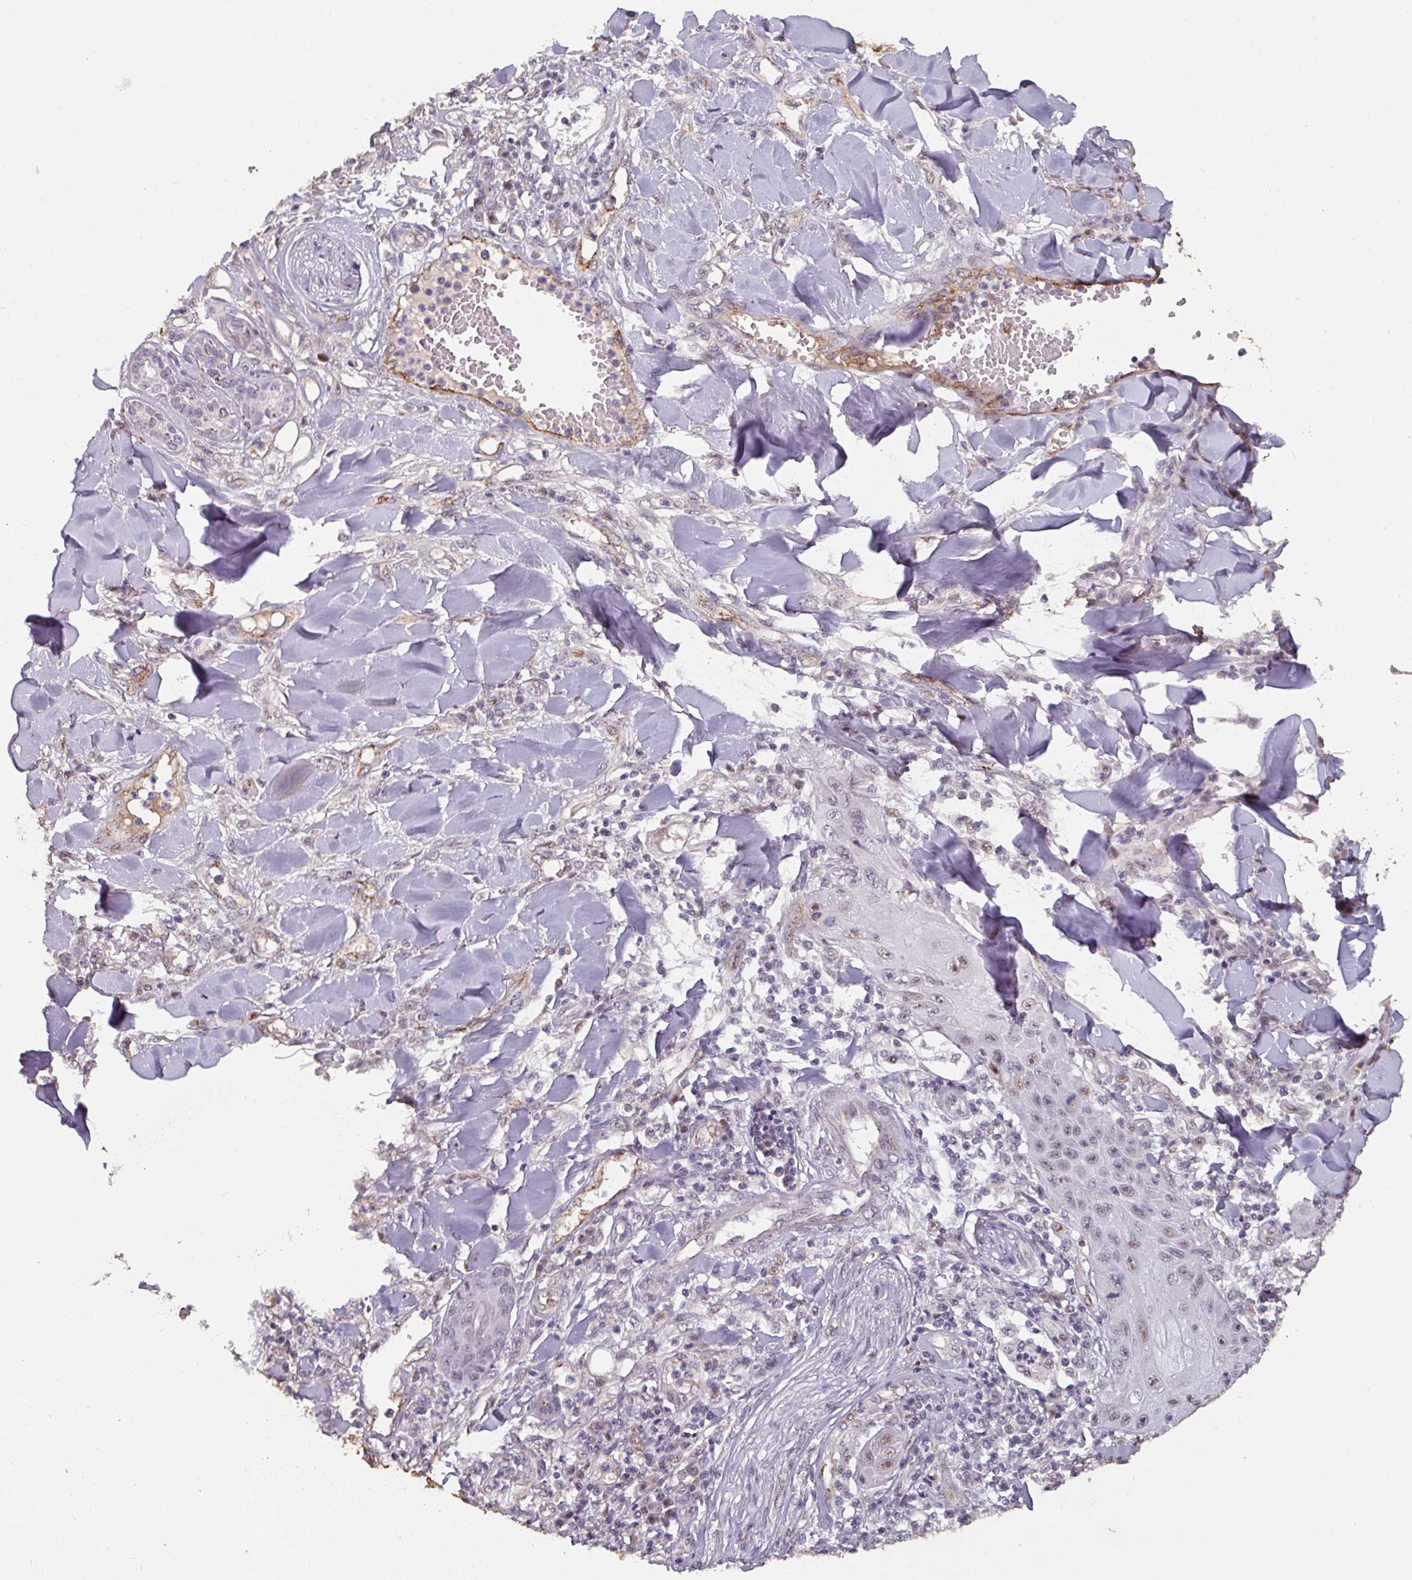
{"staining": {"intensity": "moderate", "quantity": "25%-75%", "location": "nuclear"}, "tissue": "skin cancer", "cell_type": "Tumor cells", "image_type": "cancer", "snomed": [{"axis": "morphology", "description": "Squamous cell carcinoma, NOS"}, {"axis": "topography", "description": "Skin"}], "caption": "An immunohistochemistry (IHC) histopathology image of neoplastic tissue is shown. Protein staining in brown highlights moderate nuclear positivity in skin cancer (squamous cell carcinoma) within tumor cells.", "gene": "SIDT2", "patient": {"sex": "female", "age": 78}}